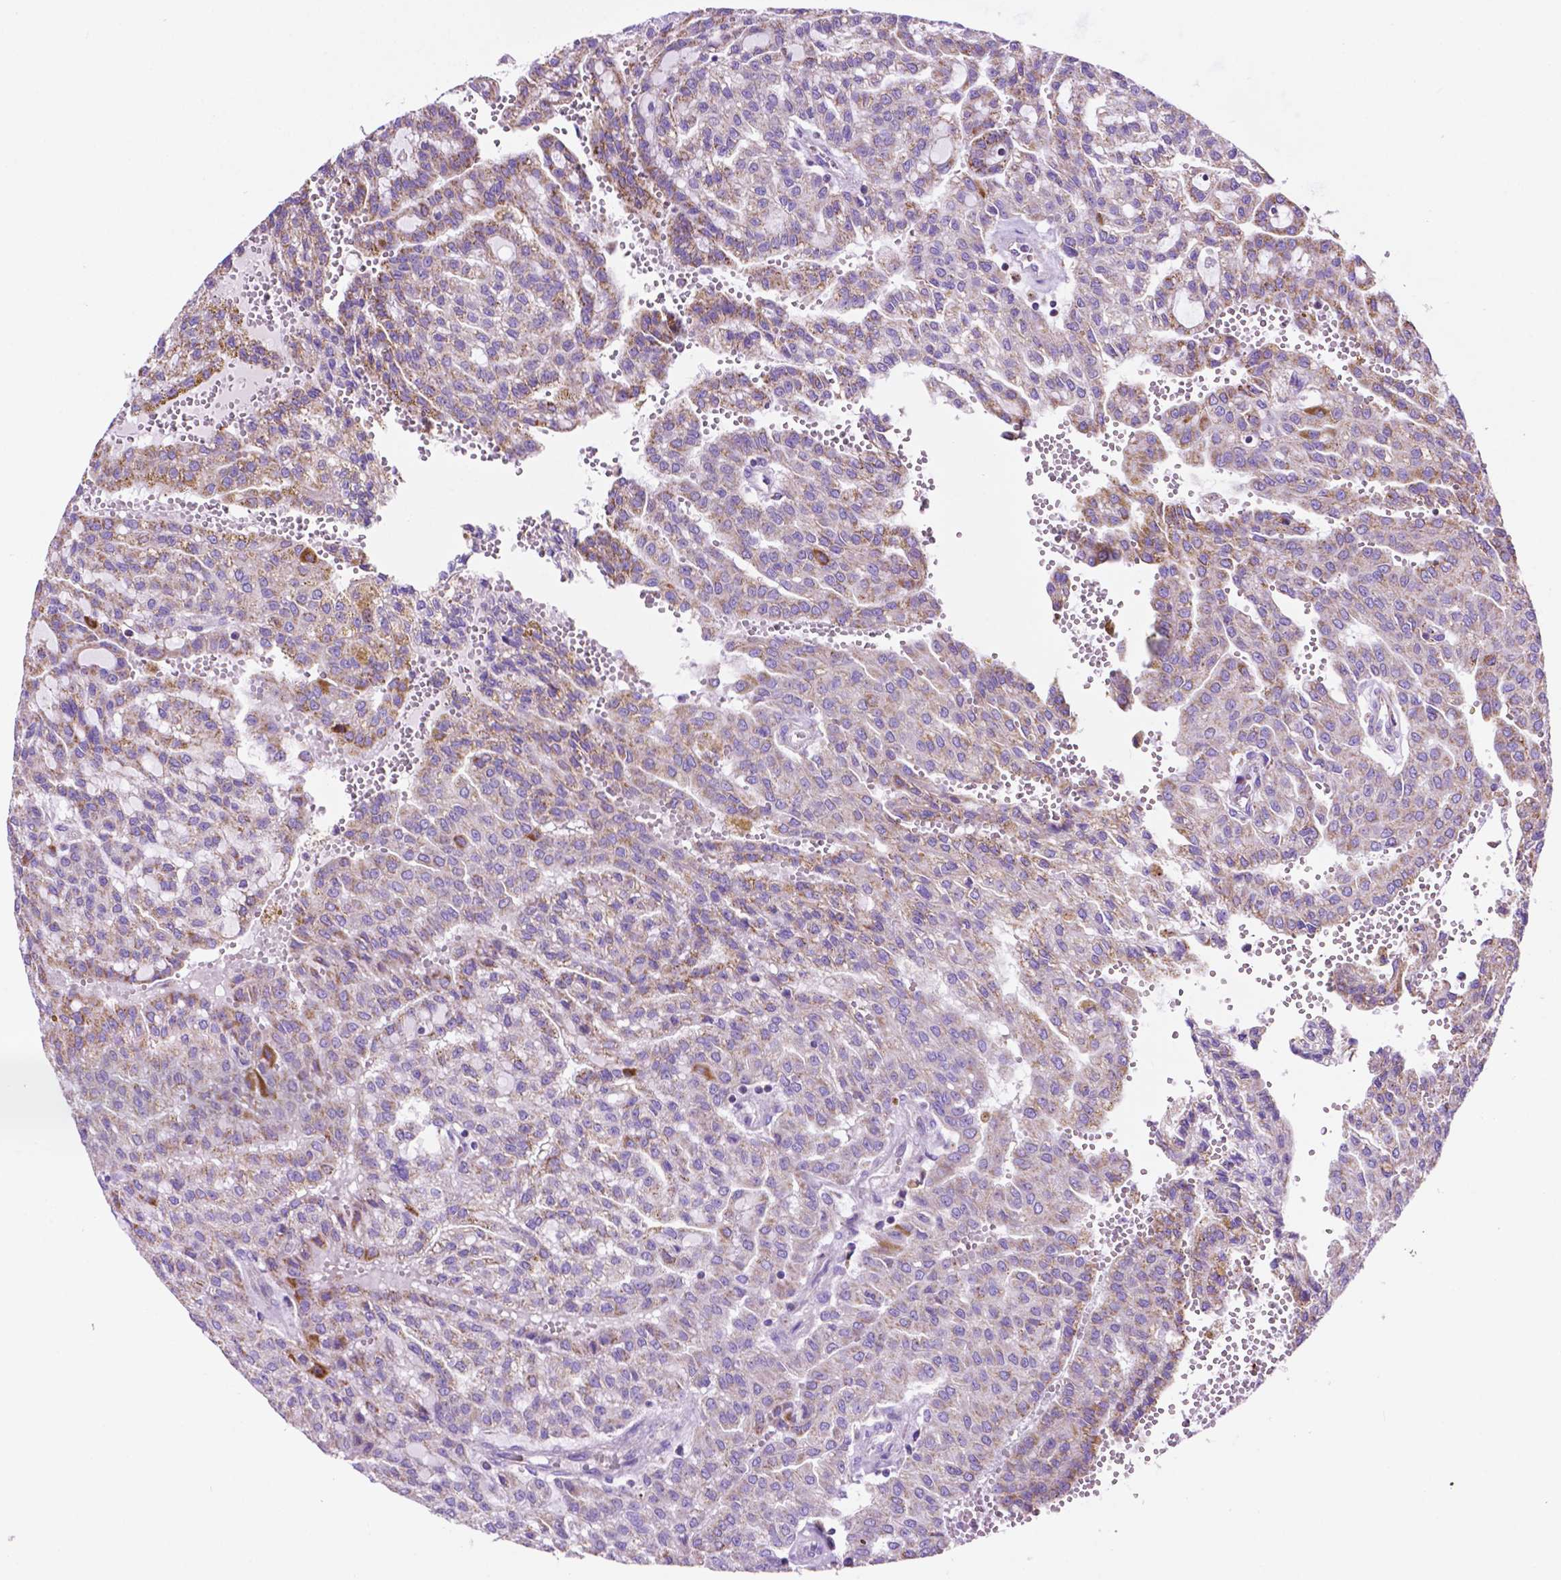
{"staining": {"intensity": "moderate", "quantity": "25%-75%", "location": "cytoplasmic/membranous"}, "tissue": "renal cancer", "cell_type": "Tumor cells", "image_type": "cancer", "snomed": [{"axis": "morphology", "description": "Adenocarcinoma, NOS"}, {"axis": "topography", "description": "Kidney"}], "caption": "Immunohistochemistry histopathology image of neoplastic tissue: adenocarcinoma (renal) stained using immunohistochemistry (IHC) exhibits medium levels of moderate protein expression localized specifically in the cytoplasmic/membranous of tumor cells, appearing as a cytoplasmic/membranous brown color.", "gene": "GDPD5", "patient": {"sex": "male", "age": 63}}